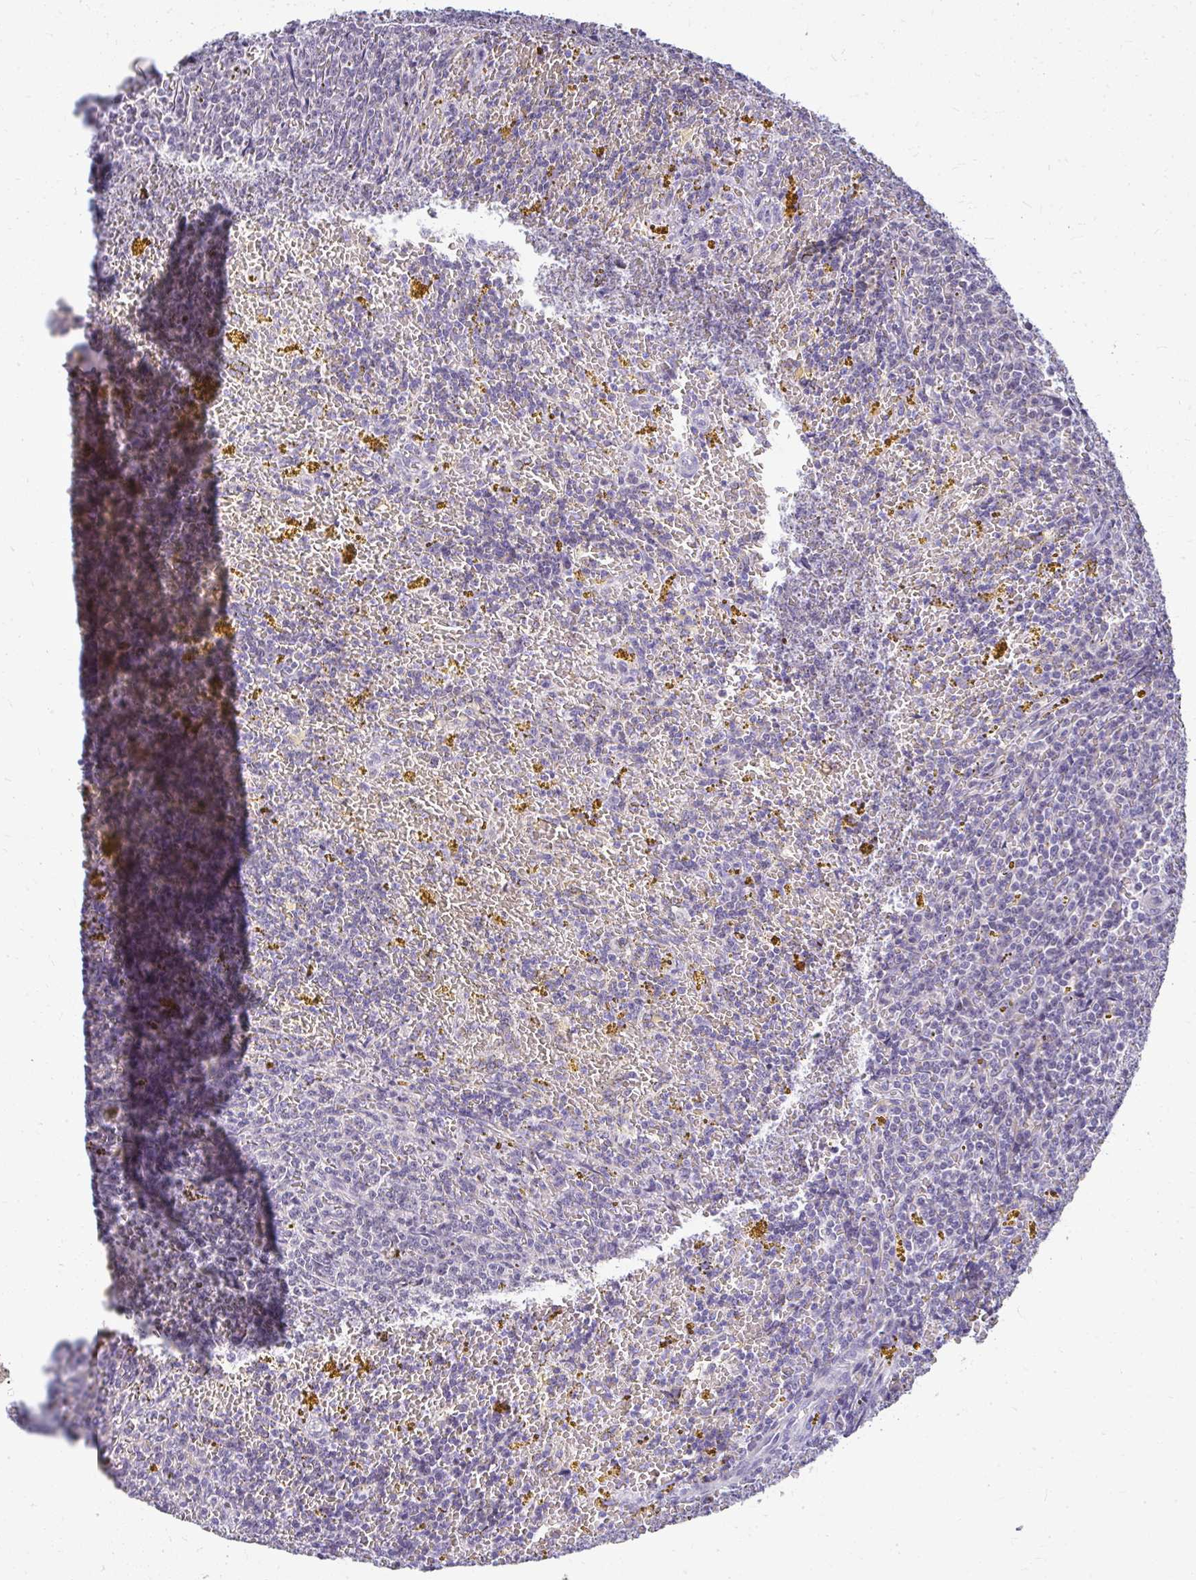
{"staining": {"intensity": "negative", "quantity": "none", "location": "none"}, "tissue": "lymphoma", "cell_type": "Tumor cells", "image_type": "cancer", "snomed": [{"axis": "morphology", "description": "Malignant lymphoma, non-Hodgkin's type, Low grade"}, {"axis": "topography", "description": "Spleen"}, {"axis": "topography", "description": "Lymph node"}], "caption": "High magnification brightfield microscopy of lymphoma stained with DAB (brown) and counterstained with hematoxylin (blue): tumor cells show no significant staining.", "gene": "TEX33", "patient": {"sex": "female", "age": 66}}